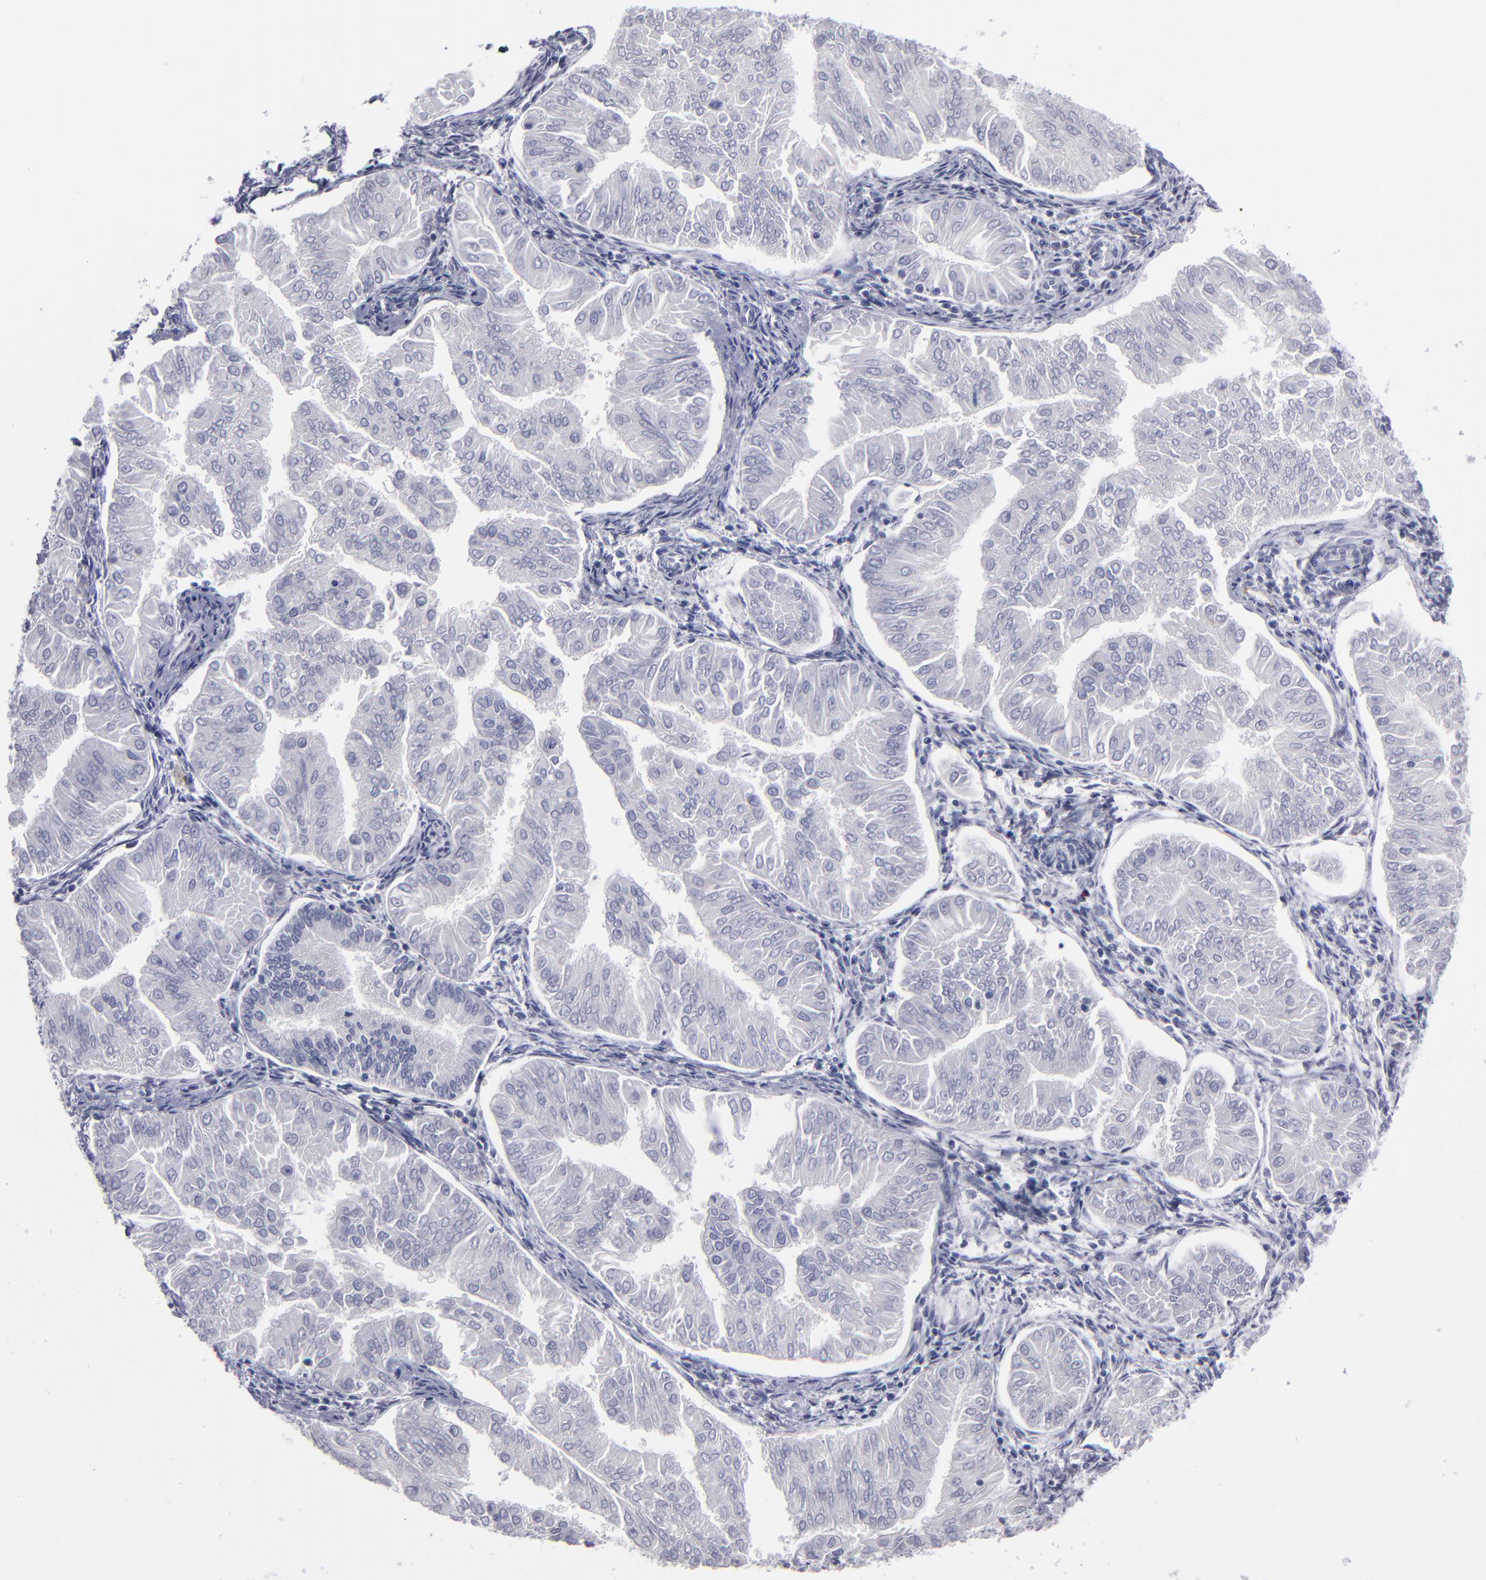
{"staining": {"intensity": "negative", "quantity": "none", "location": "none"}, "tissue": "endometrial cancer", "cell_type": "Tumor cells", "image_type": "cancer", "snomed": [{"axis": "morphology", "description": "Adenocarcinoma, NOS"}, {"axis": "topography", "description": "Endometrium"}], "caption": "DAB immunohistochemical staining of human adenocarcinoma (endometrial) exhibits no significant expression in tumor cells.", "gene": "CADM3", "patient": {"sex": "female", "age": 53}}